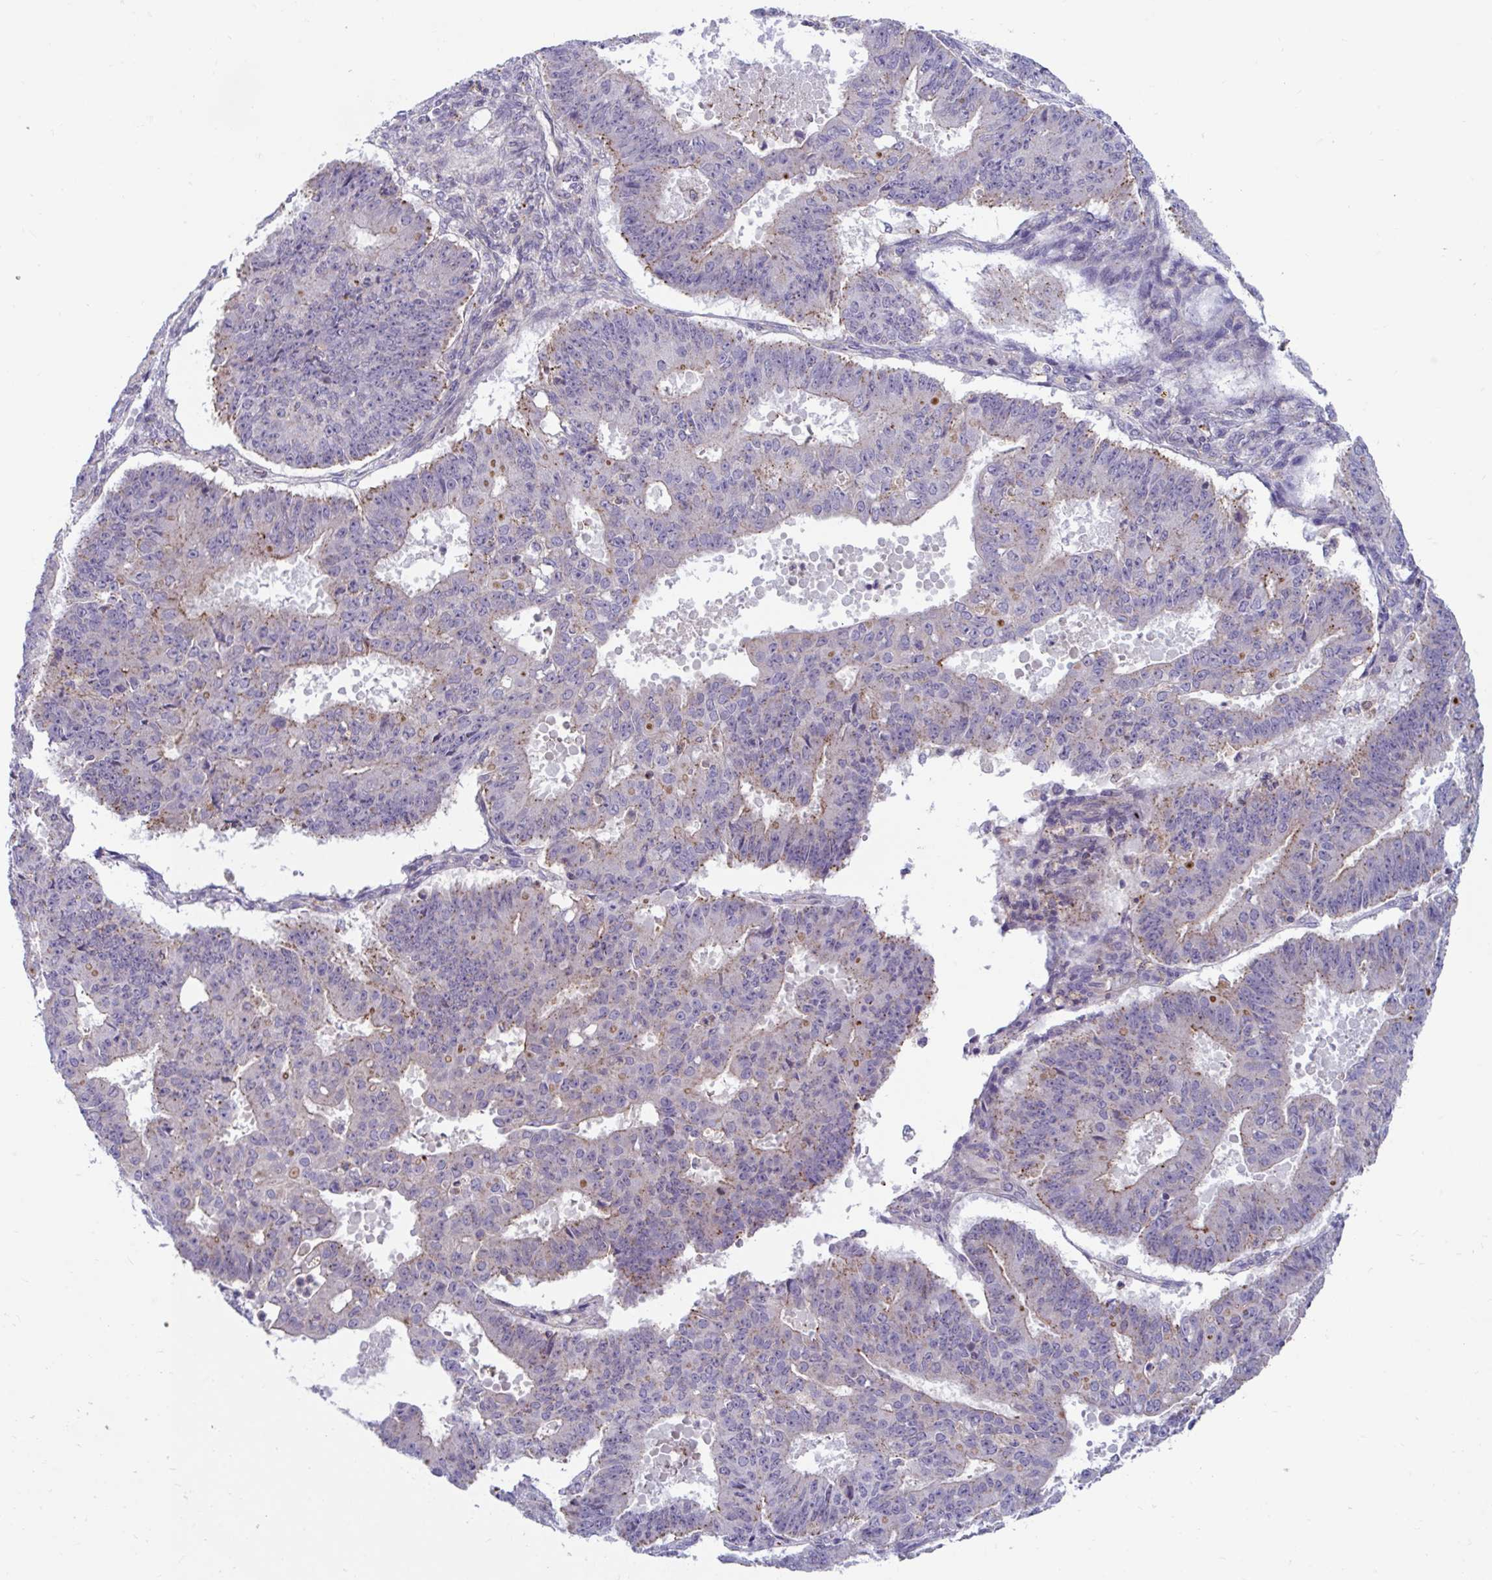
{"staining": {"intensity": "moderate", "quantity": "25%-75%", "location": "cytoplasmic/membranous"}, "tissue": "ovarian cancer", "cell_type": "Tumor cells", "image_type": "cancer", "snomed": [{"axis": "morphology", "description": "Carcinoma, endometroid"}, {"axis": "topography", "description": "Appendix"}, {"axis": "topography", "description": "Ovary"}], "caption": "Brown immunohistochemical staining in human endometroid carcinoma (ovarian) shows moderate cytoplasmic/membranous staining in about 25%-75% of tumor cells.", "gene": "IST1", "patient": {"sex": "female", "age": 42}}